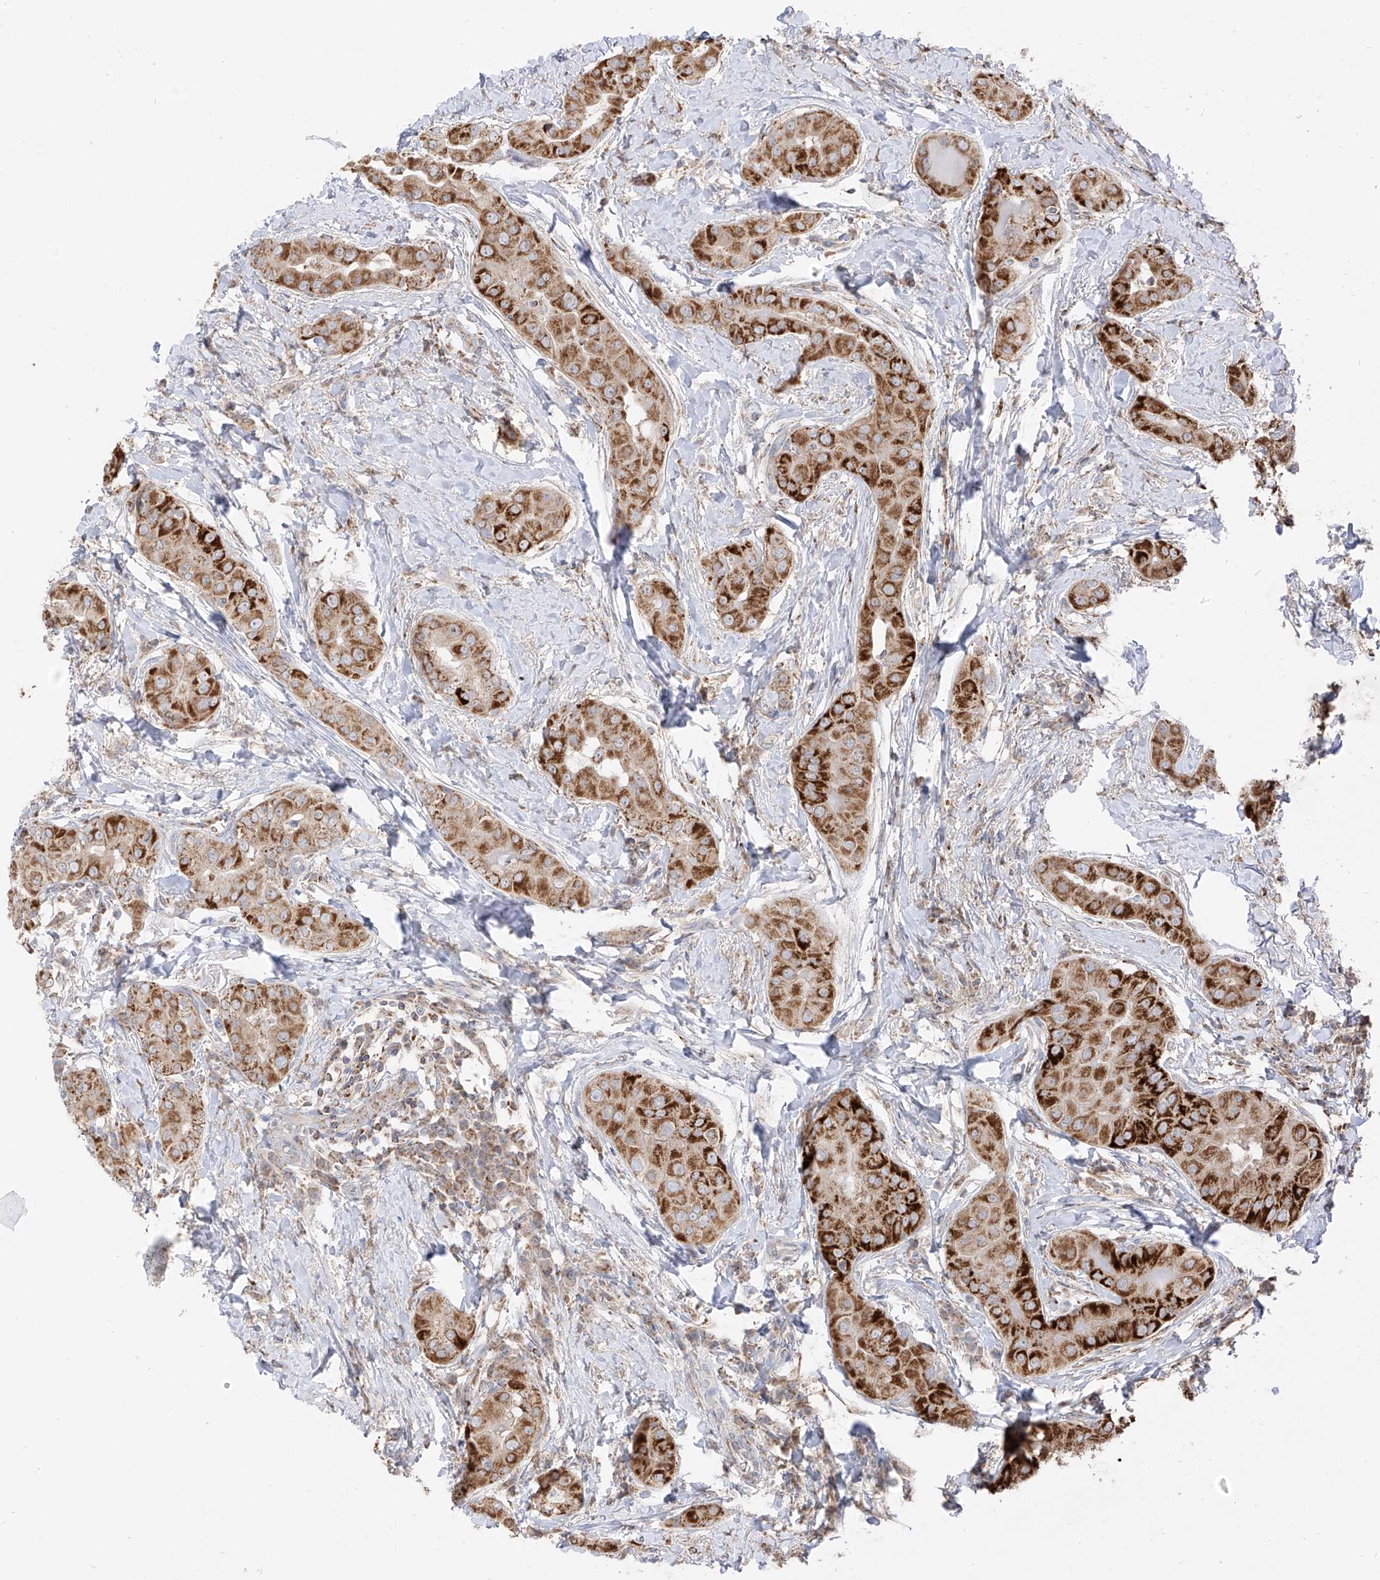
{"staining": {"intensity": "strong", "quantity": ">75%", "location": "cytoplasmic/membranous"}, "tissue": "thyroid cancer", "cell_type": "Tumor cells", "image_type": "cancer", "snomed": [{"axis": "morphology", "description": "Papillary adenocarcinoma, NOS"}, {"axis": "topography", "description": "Thyroid gland"}], "caption": "Protein expression analysis of human thyroid papillary adenocarcinoma reveals strong cytoplasmic/membranous positivity in about >75% of tumor cells.", "gene": "ETHE1", "patient": {"sex": "male", "age": 33}}